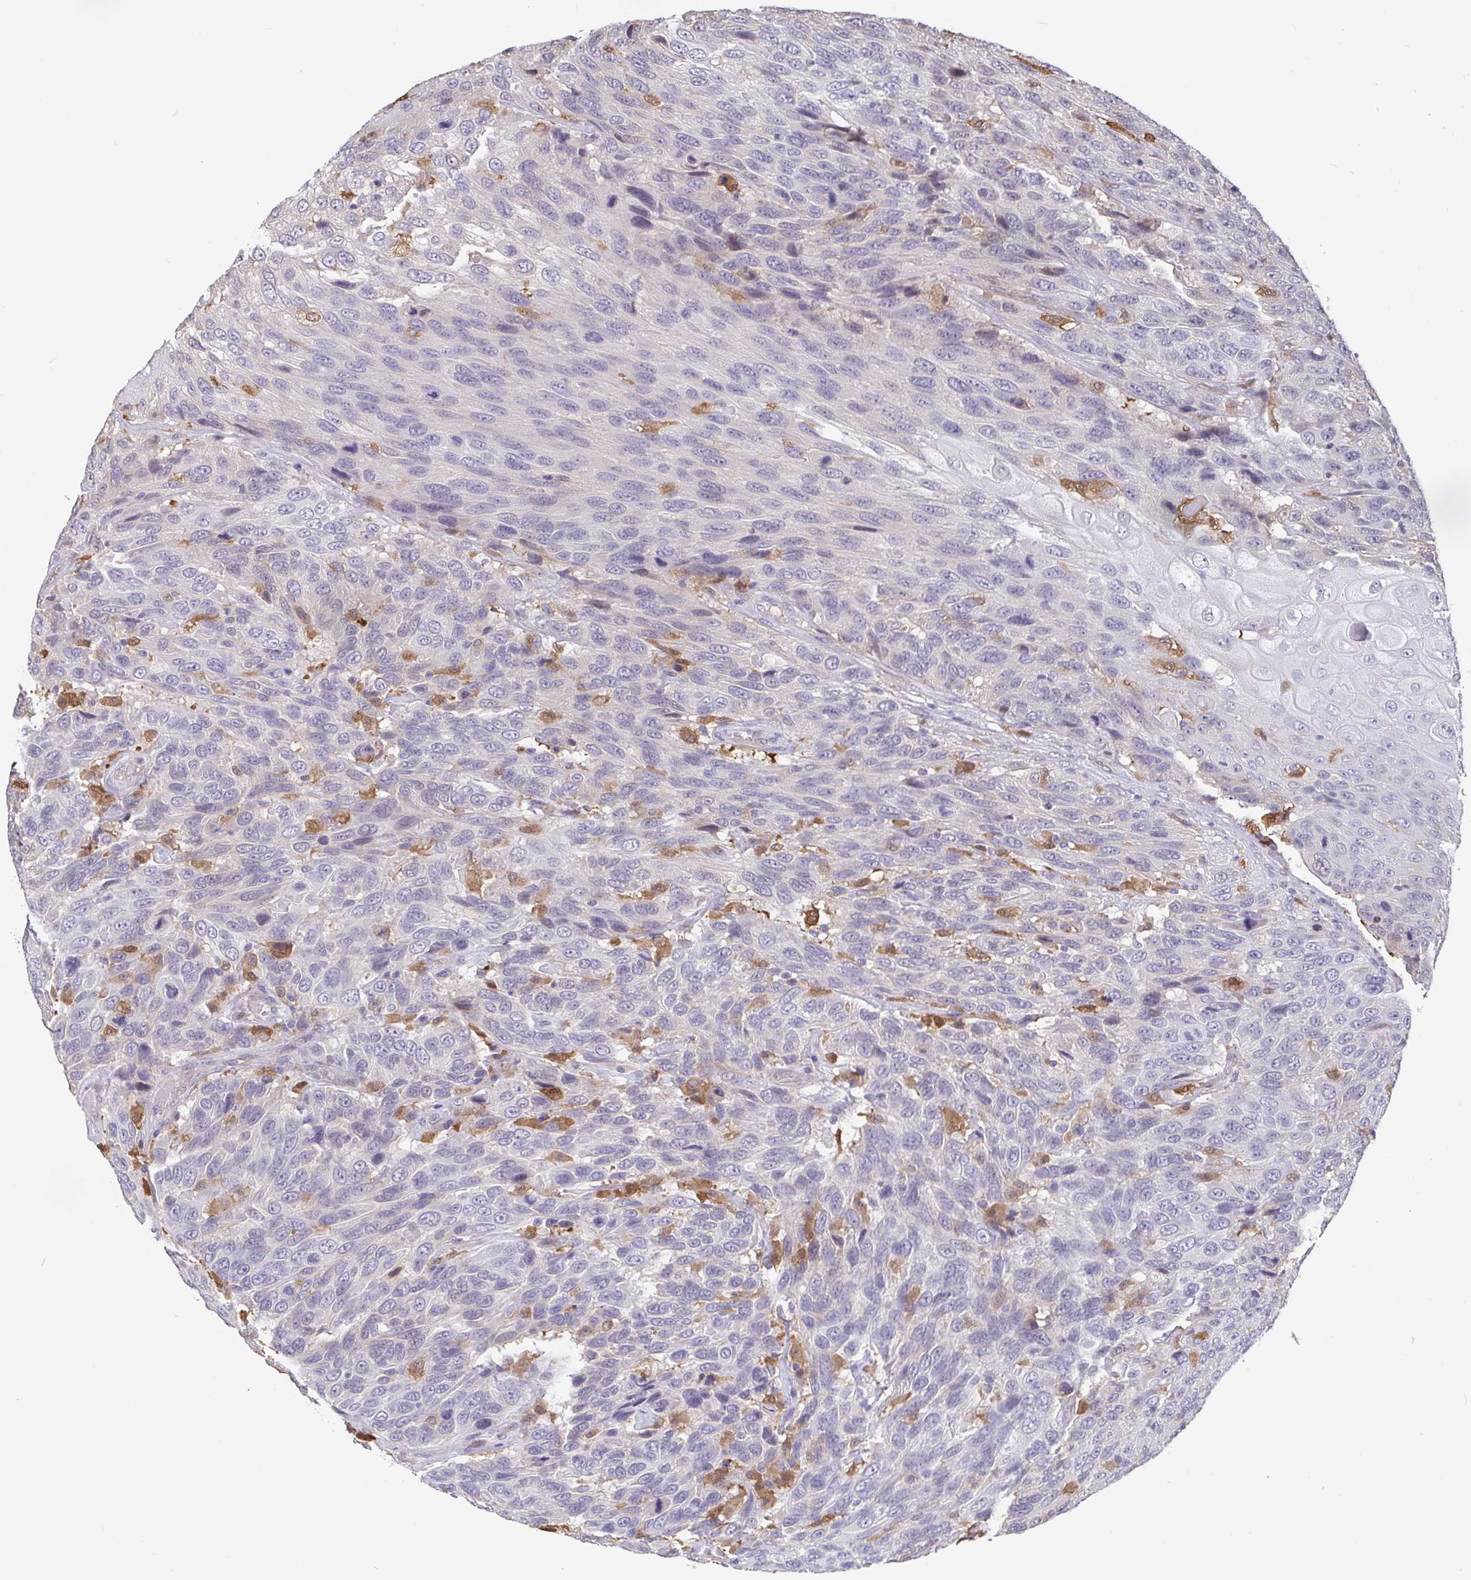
{"staining": {"intensity": "negative", "quantity": "none", "location": "none"}, "tissue": "urothelial cancer", "cell_type": "Tumor cells", "image_type": "cancer", "snomed": [{"axis": "morphology", "description": "Urothelial carcinoma, High grade"}, {"axis": "topography", "description": "Urinary bladder"}], "caption": "The photomicrograph demonstrates no significant expression in tumor cells of urothelial cancer.", "gene": "IDH1", "patient": {"sex": "female", "age": 70}}